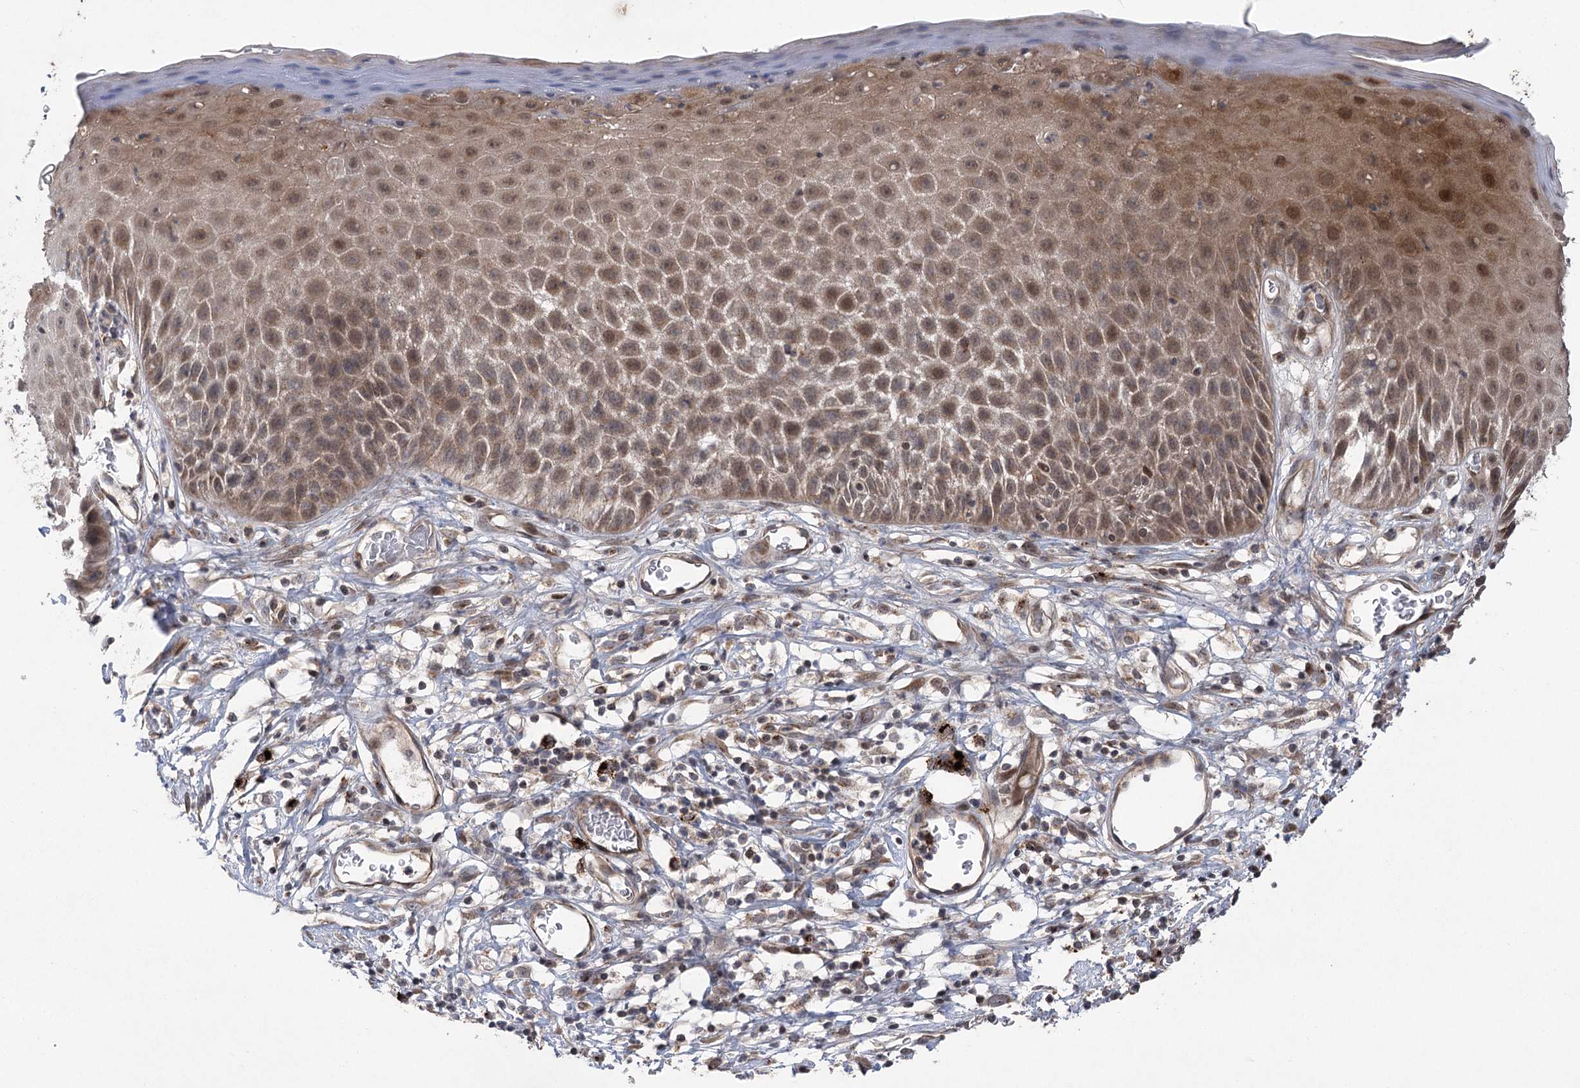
{"staining": {"intensity": "moderate", "quantity": ">75%", "location": "cytoplasmic/membranous,nuclear"}, "tissue": "skin", "cell_type": "Epidermal cells", "image_type": "normal", "snomed": [{"axis": "morphology", "description": "Normal tissue, NOS"}, {"axis": "topography", "description": "Vulva"}], "caption": "The micrograph shows immunohistochemical staining of benign skin. There is moderate cytoplasmic/membranous,nuclear positivity is identified in about >75% of epidermal cells. The protein of interest is stained brown, and the nuclei are stained in blue (DAB (3,3'-diaminobenzidine) IHC with brightfield microscopy, high magnification).", "gene": "METTL24", "patient": {"sex": "female", "age": 68}}